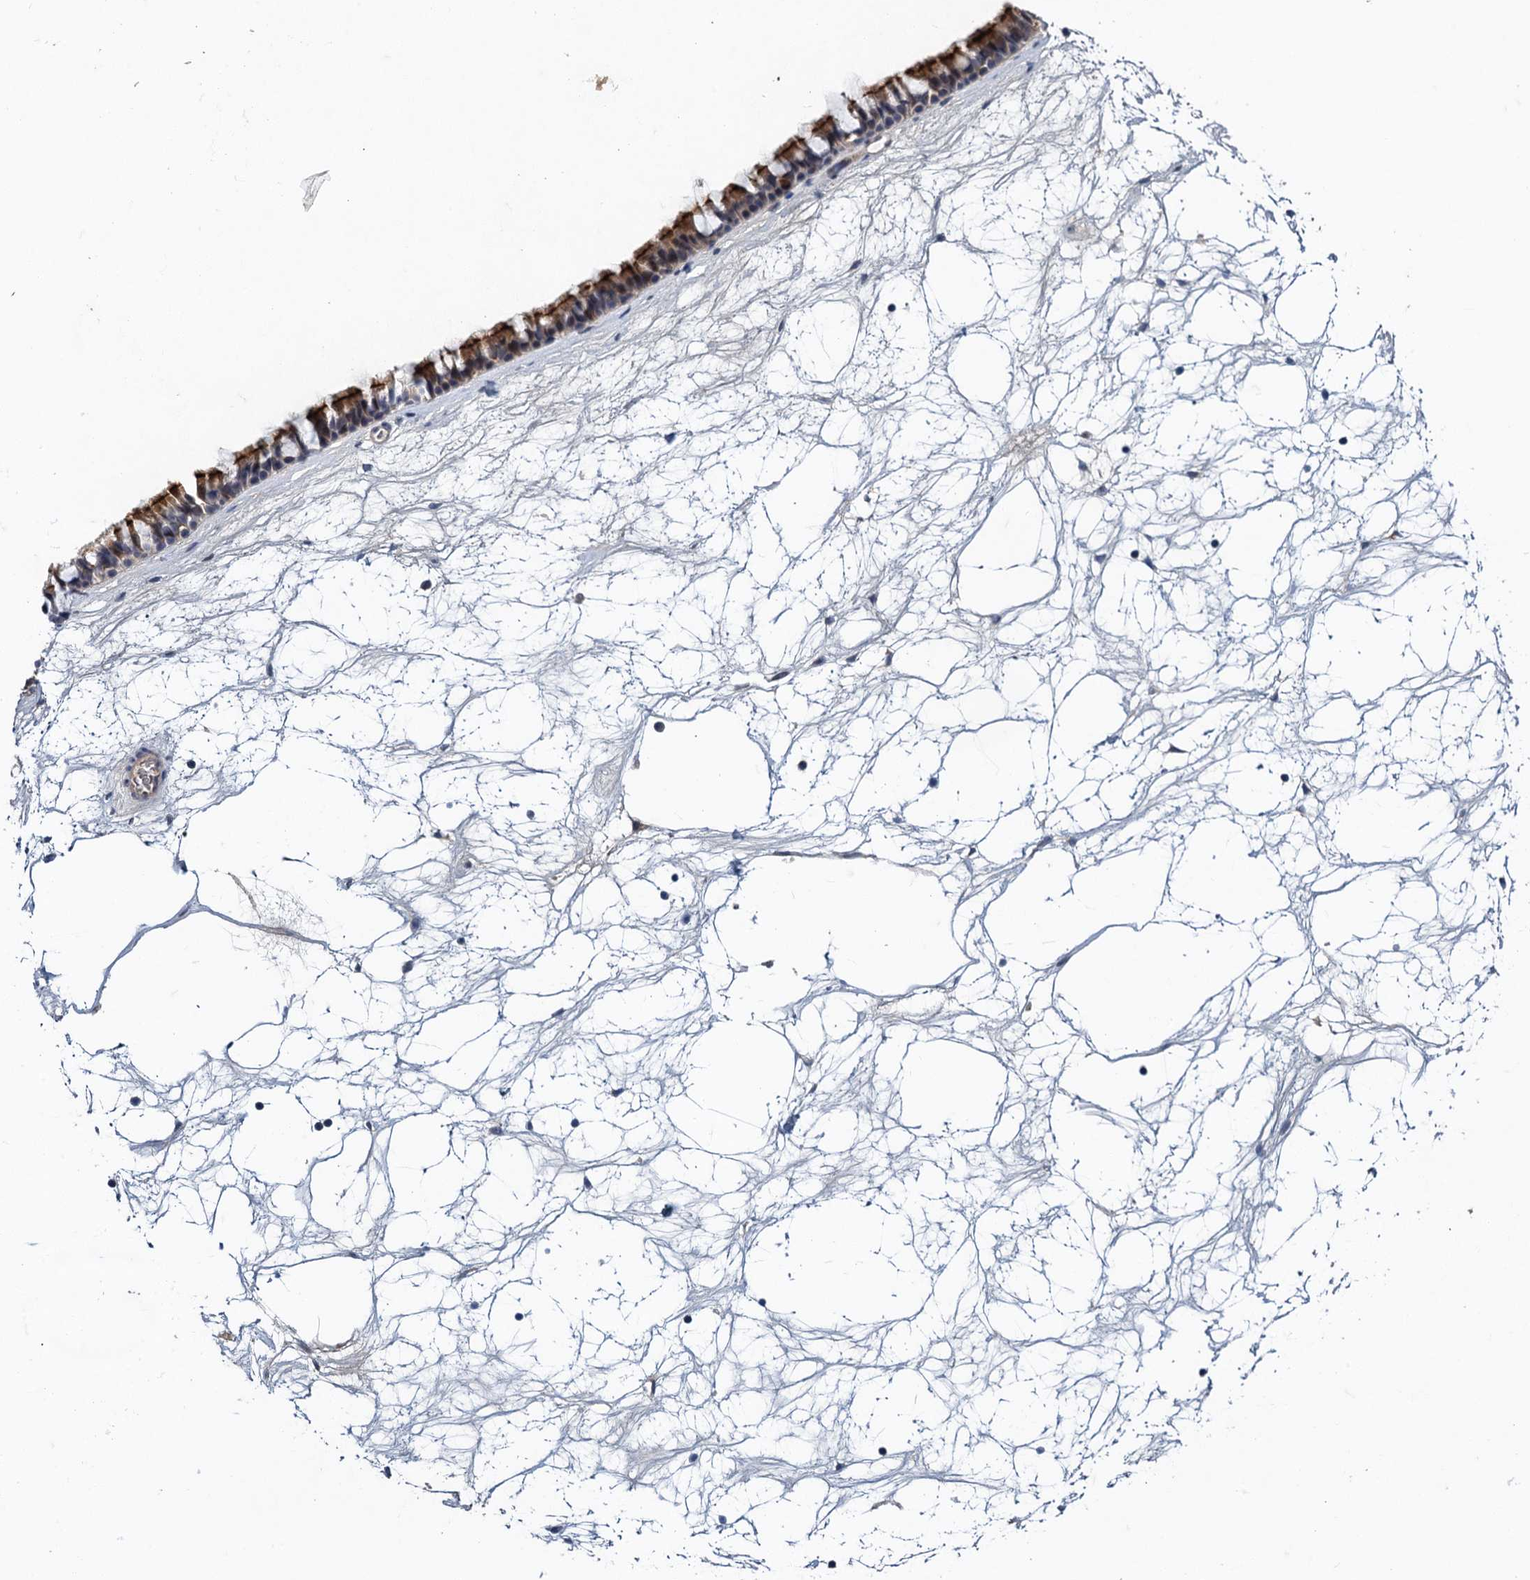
{"staining": {"intensity": "strong", "quantity": "<25%", "location": "cytoplasmic/membranous"}, "tissue": "nasopharynx", "cell_type": "Respiratory epithelial cells", "image_type": "normal", "snomed": [{"axis": "morphology", "description": "Normal tissue, NOS"}, {"axis": "topography", "description": "Nasopharynx"}], "caption": "Immunohistochemical staining of unremarkable nasopharynx shows strong cytoplasmic/membranous protein positivity in about <25% of respiratory epithelial cells. The staining is performed using DAB (3,3'-diaminobenzidine) brown chromogen to label protein expression. The nuclei are counter-stained blue using hematoxylin.", "gene": "MDM1", "patient": {"sex": "male", "age": 64}}